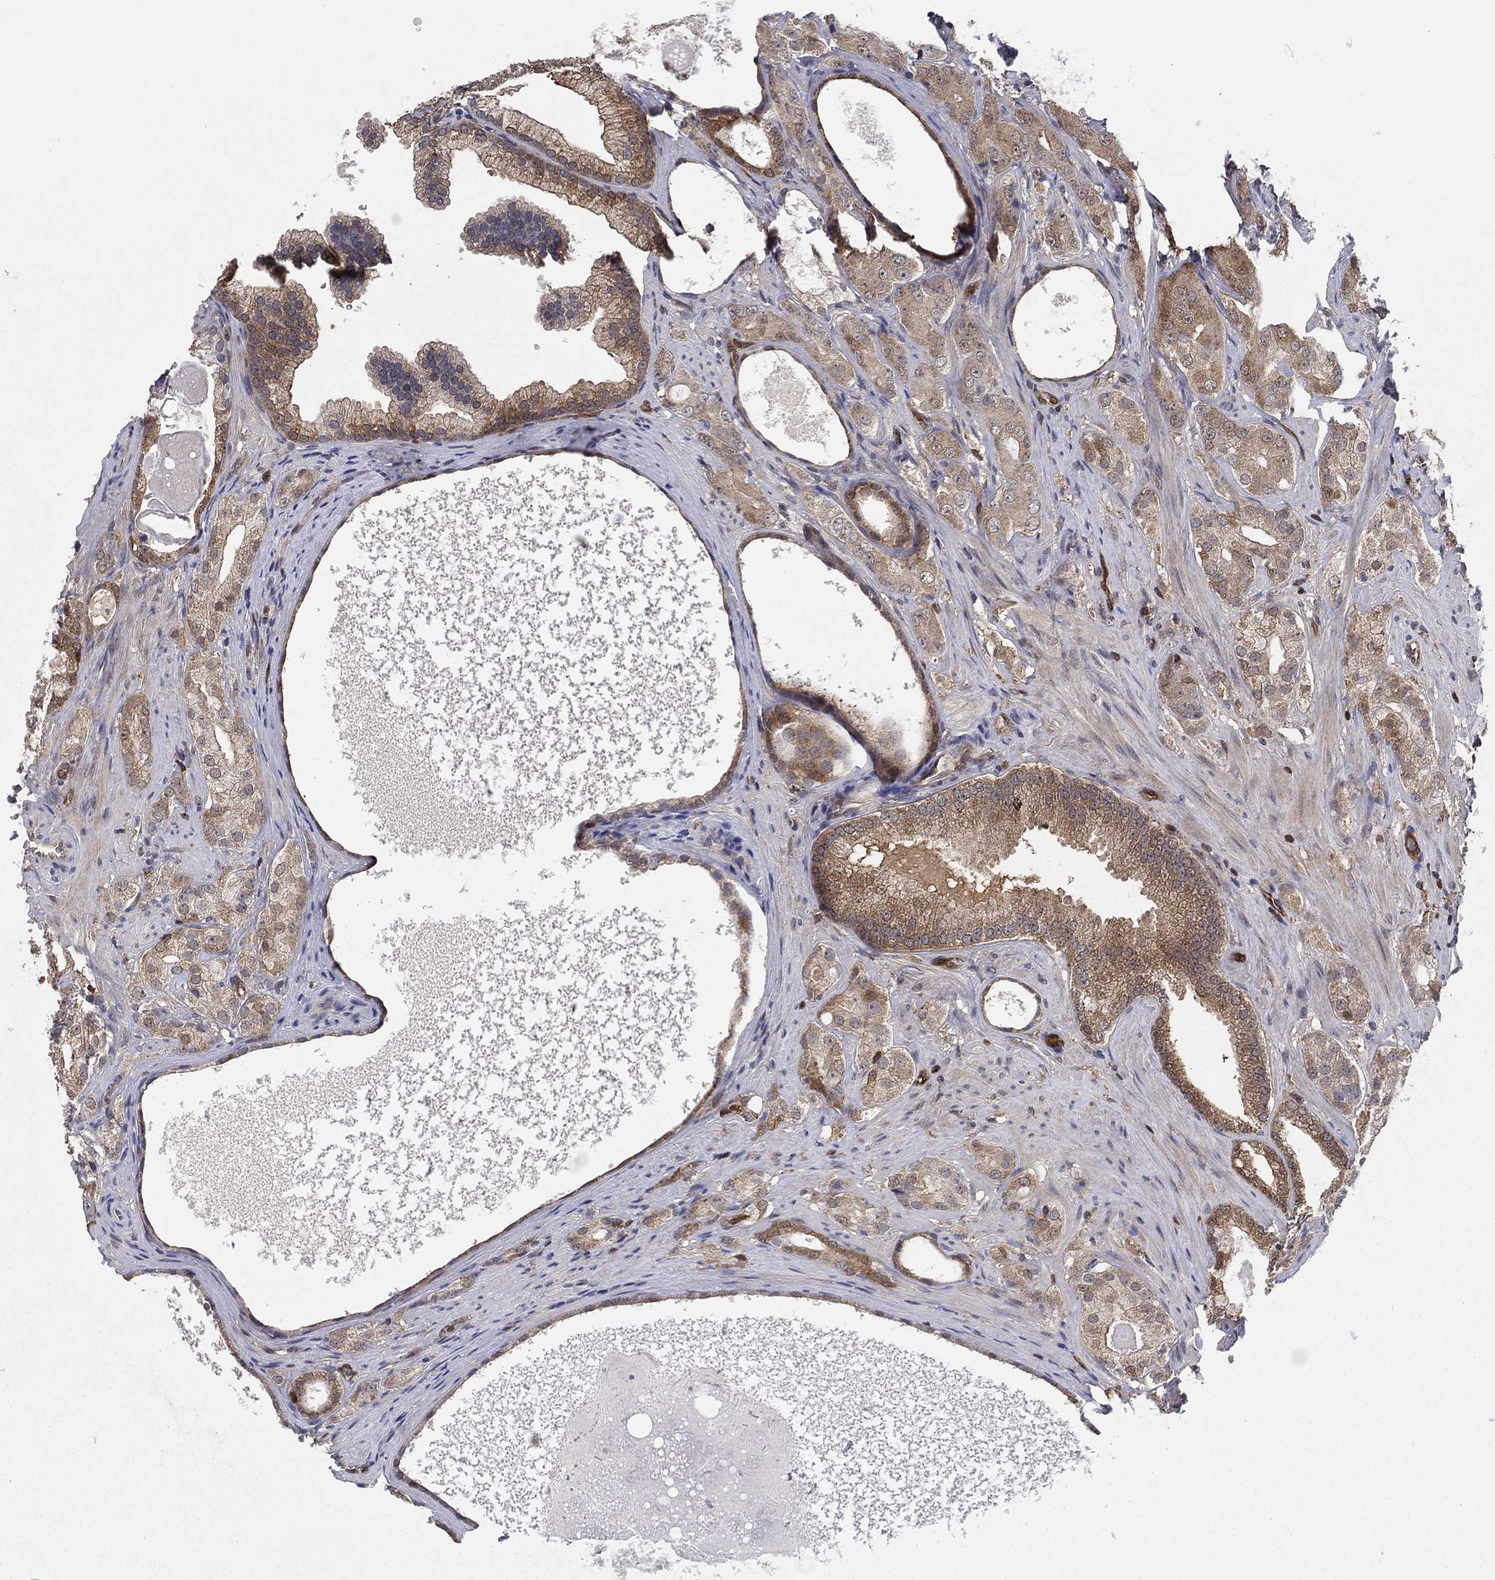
{"staining": {"intensity": "strong", "quantity": "<25%", "location": "cytoplasmic/membranous"}, "tissue": "prostate cancer", "cell_type": "Tumor cells", "image_type": "cancer", "snomed": [{"axis": "morphology", "description": "Adenocarcinoma, High grade"}, {"axis": "topography", "description": "Prostate and seminal vesicle, NOS"}], "caption": "This histopathology image shows immunohistochemistry (IHC) staining of high-grade adenocarcinoma (prostate), with medium strong cytoplasmic/membranous expression in about <25% of tumor cells.", "gene": "AGFG2", "patient": {"sex": "male", "age": 62}}